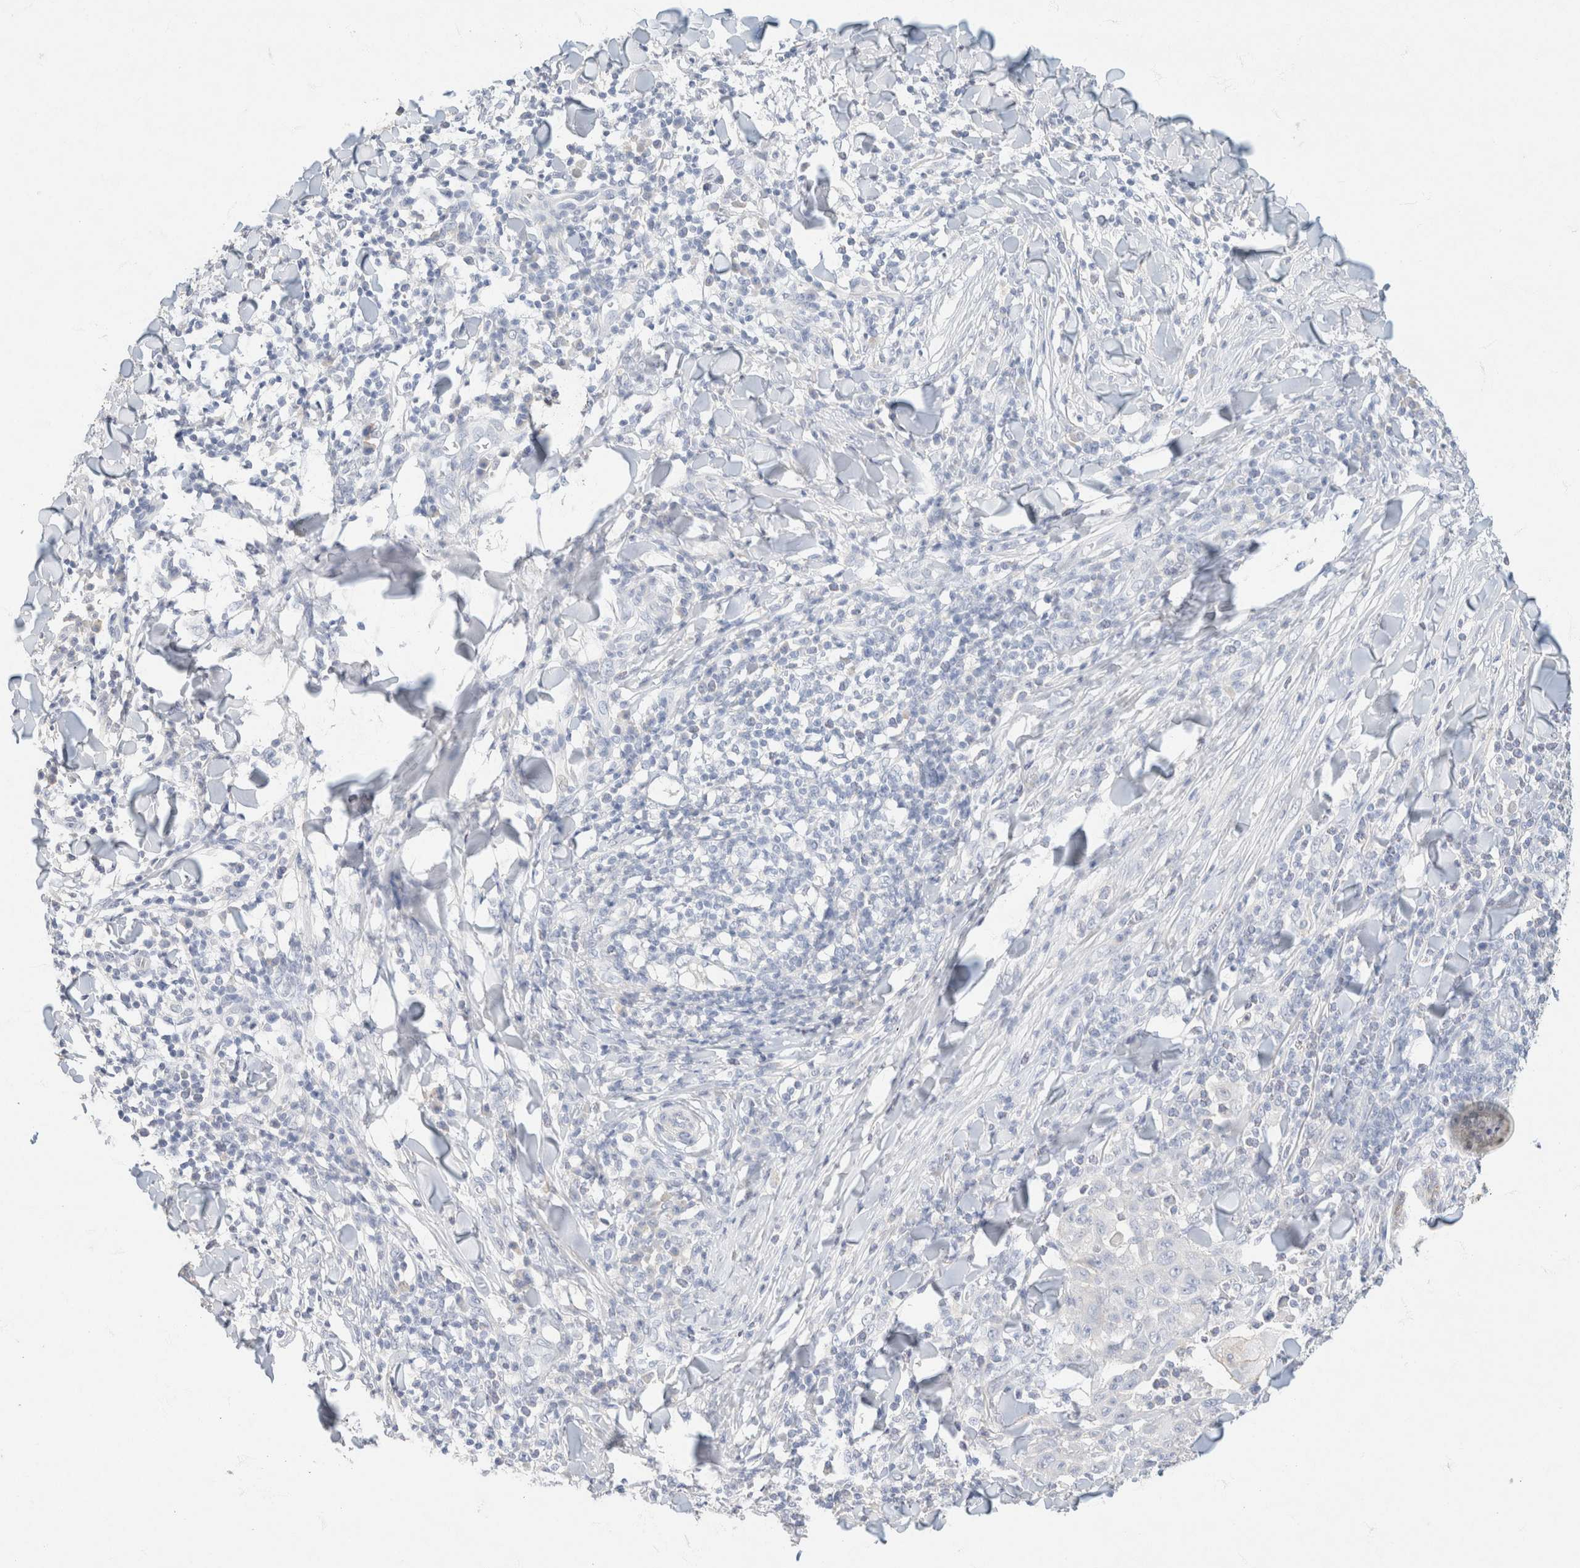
{"staining": {"intensity": "negative", "quantity": "none", "location": "none"}, "tissue": "skin cancer", "cell_type": "Tumor cells", "image_type": "cancer", "snomed": [{"axis": "morphology", "description": "Squamous cell carcinoma, NOS"}, {"axis": "topography", "description": "Skin"}], "caption": "The image exhibits no staining of tumor cells in skin cancer.", "gene": "CA12", "patient": {"sex": "male", "age": 24}}